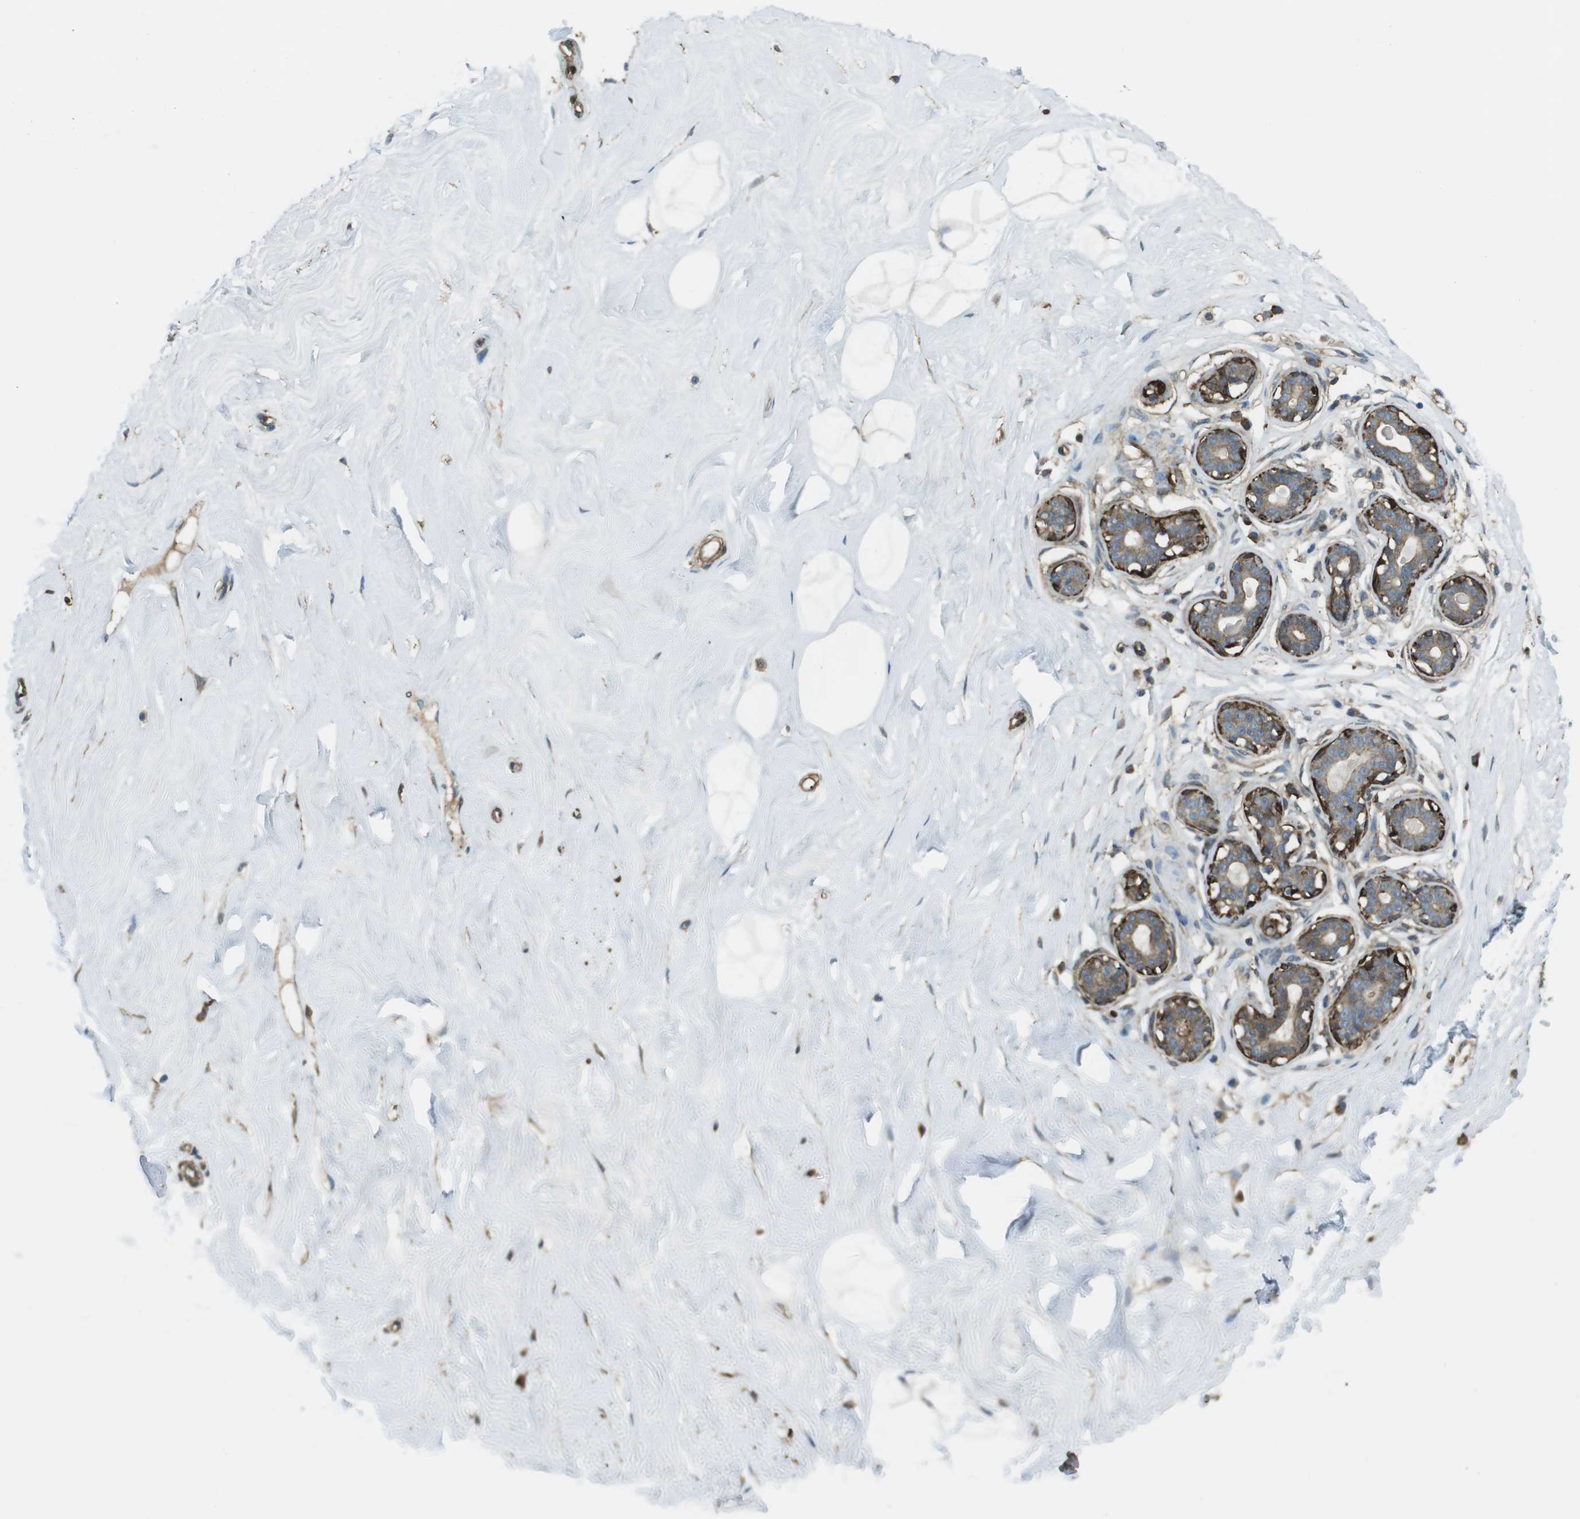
{"staining": {"intensity": "negative", "quantity": "none", "location": "none"}, "tissue": "breast", "cell_type": "Adipocytes", "image_type": "normal", "snomed": [{"axis": "morphology", "description": "Normal tissue, NOS"}, {"axis": "topography", "description": "Breast"}], "caption": "Breast was stained to show a protein in brown. There is no significant positivity in adipocytes. (DAB IHC, high magnification).", "gene": "SFT2D1", "patient": {"sex": "female", "age": 23}}